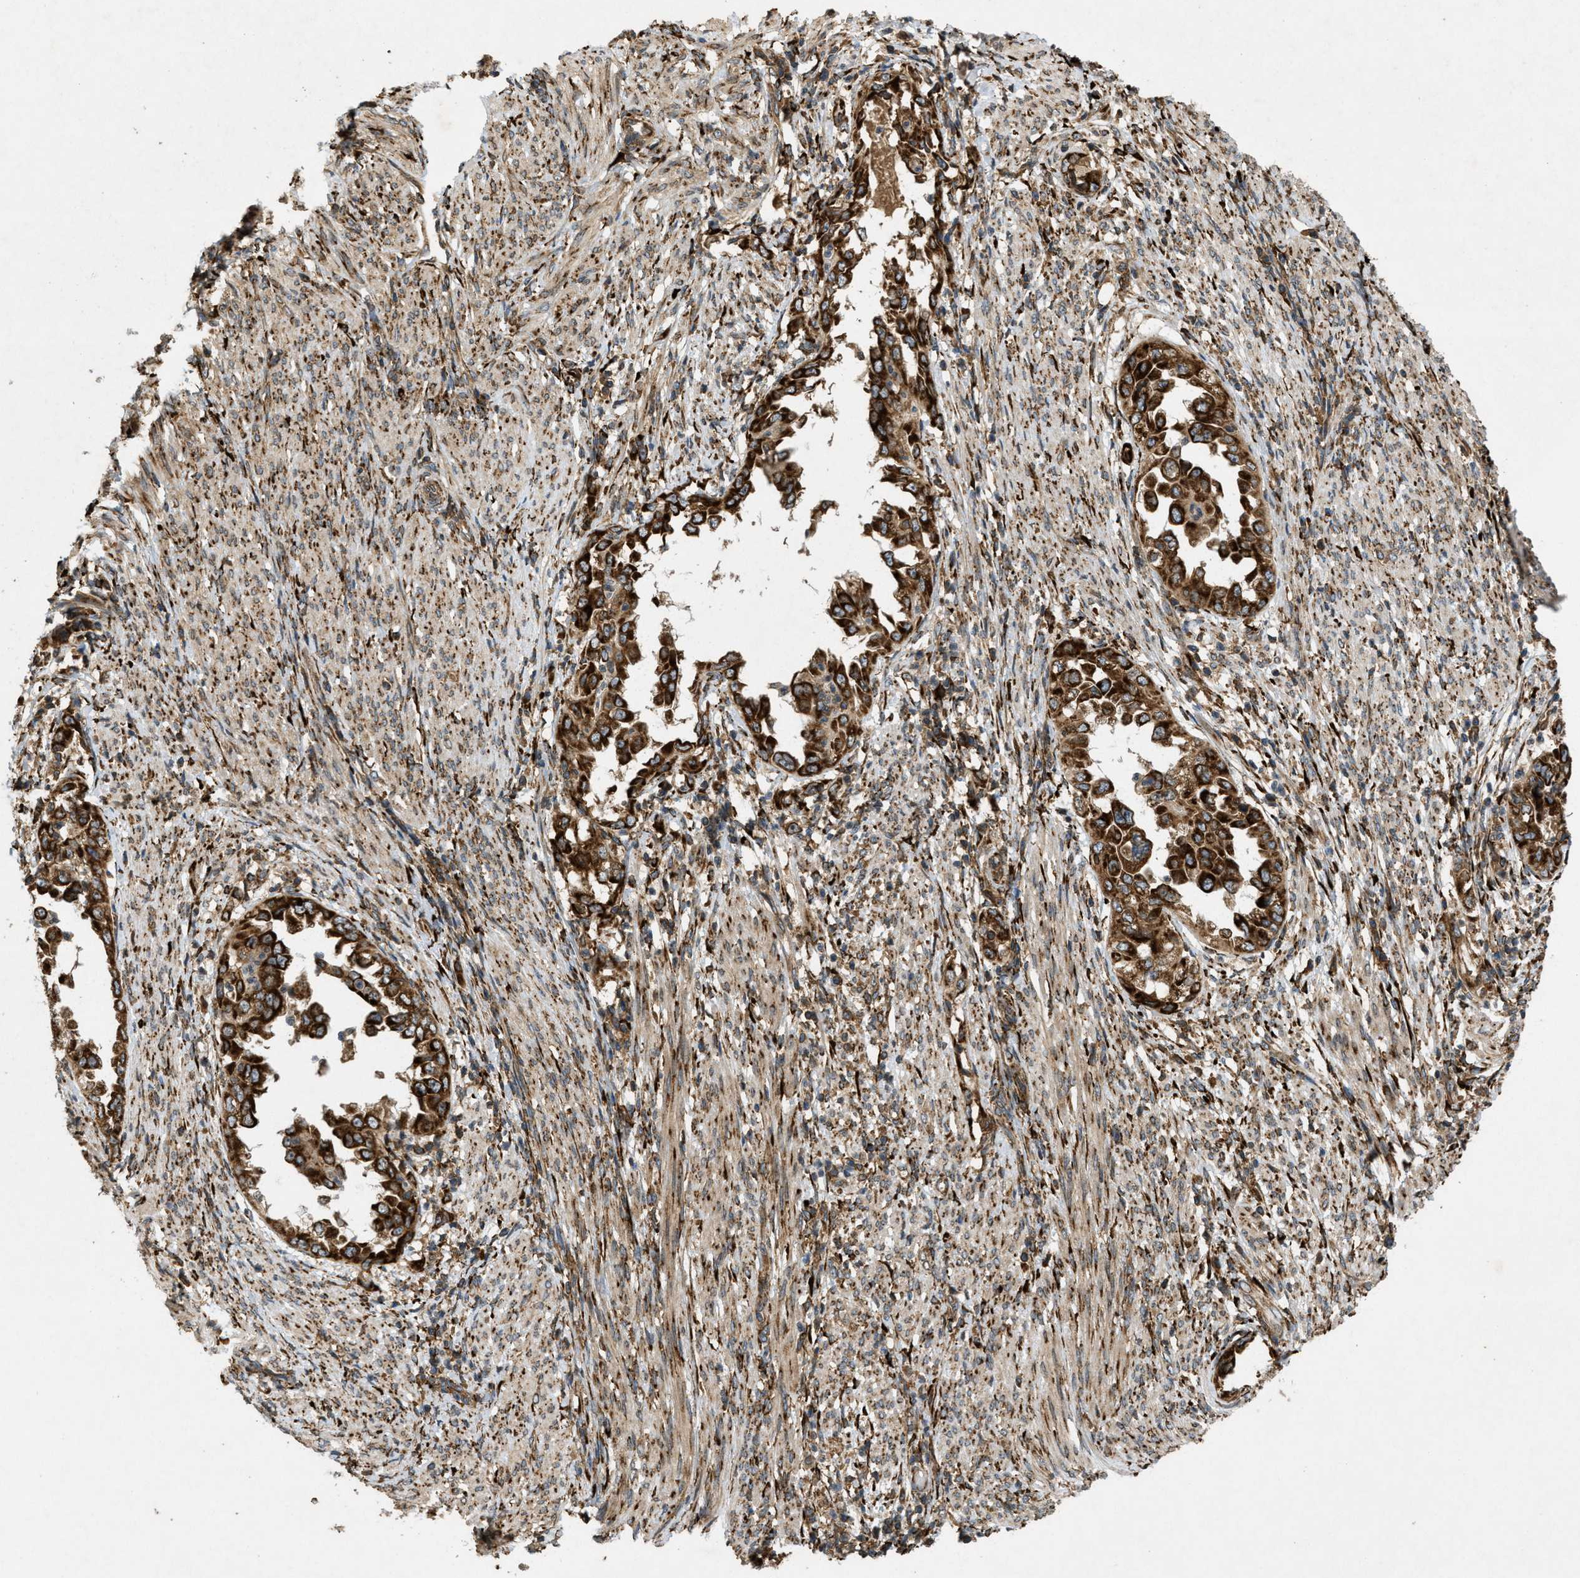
{"staining": {"intensity": "strong", "quantity": ">75%", "location": "cytoplasmic/membranous"}, "tissue": "endometrial cancer", "cell_type": "Tumor cells", "image_type": "cancer", "snomed": [{"axis": "morphology", "description": "Adenocarcinoma, NOS"}, {"axis": "topography", "description": "Endometrium"}], "caption": "This image reveals endometrial adenocarcinoma stained with immunohistochemistry (IHC) to label a protein in brown. The cytoplasmic/membranous of tumor cells show strong positivity for the protein. Nuclei are counter-stained blue.", "gene": "PCDH18", "patient": {"sex": "female", "age": 85}}